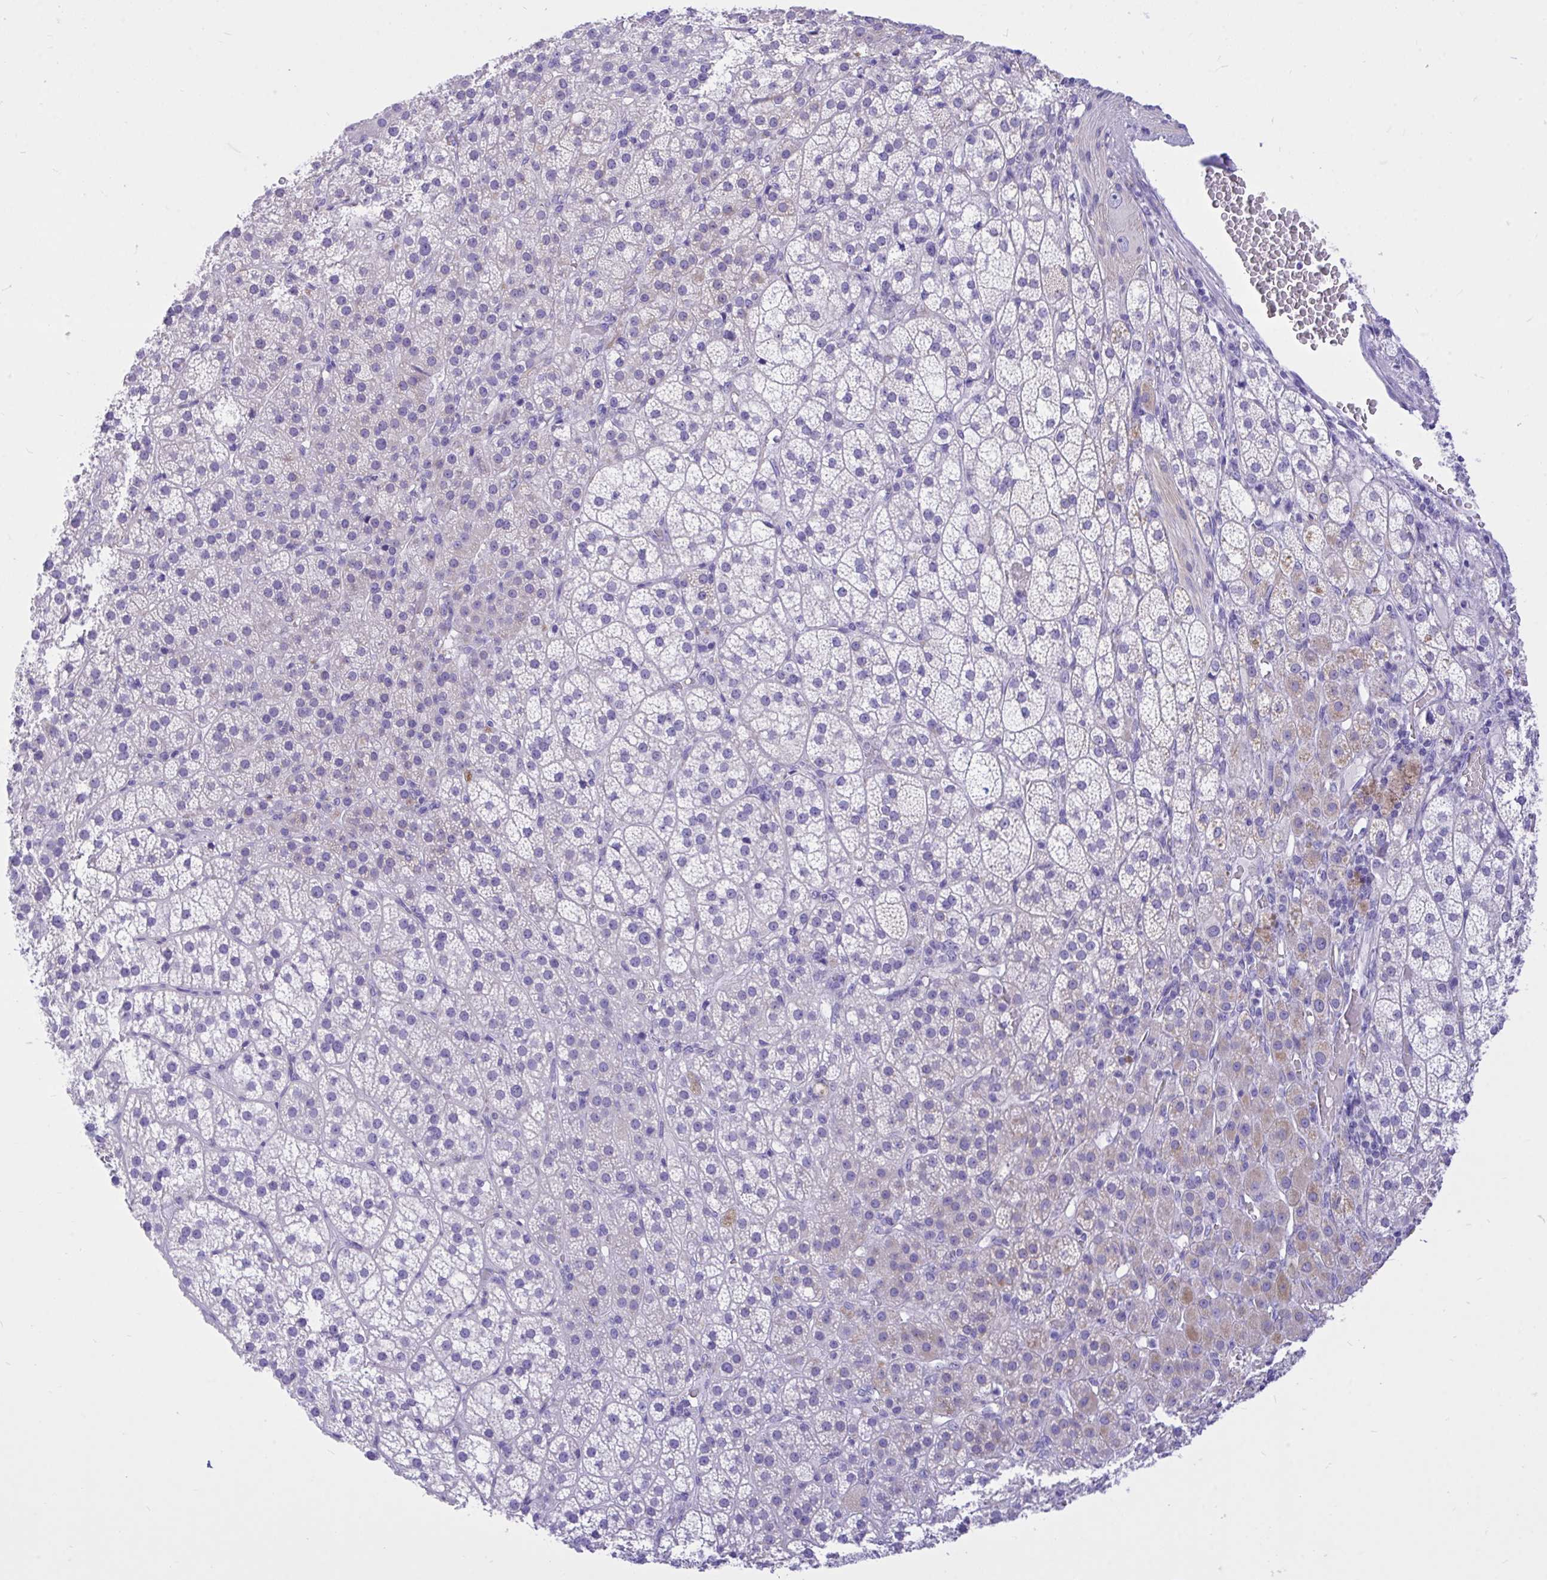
{"staining": {"intensity": "moderate", "quantity": "<25%", "location": "cytoplasmic/membranous"}, "tissue": "adrenal gland", "cell_type": "Glandular cells", "image_type": "normal", "snomed": [{"axis": "morphology", "description": "Normal tissue, NOS"}, {"axis": "topography", "description": "Adrenal gland"}], "caption": "Moderate cytoplasmic/membranous positivity is present in approximately <25% of glandular cells in benign adrenal gland. The protein of interest is shown in brown color, while the nuclei are stained blue.", "gene": "MON1A", "patient": {"sex": "female", "age": 60}}